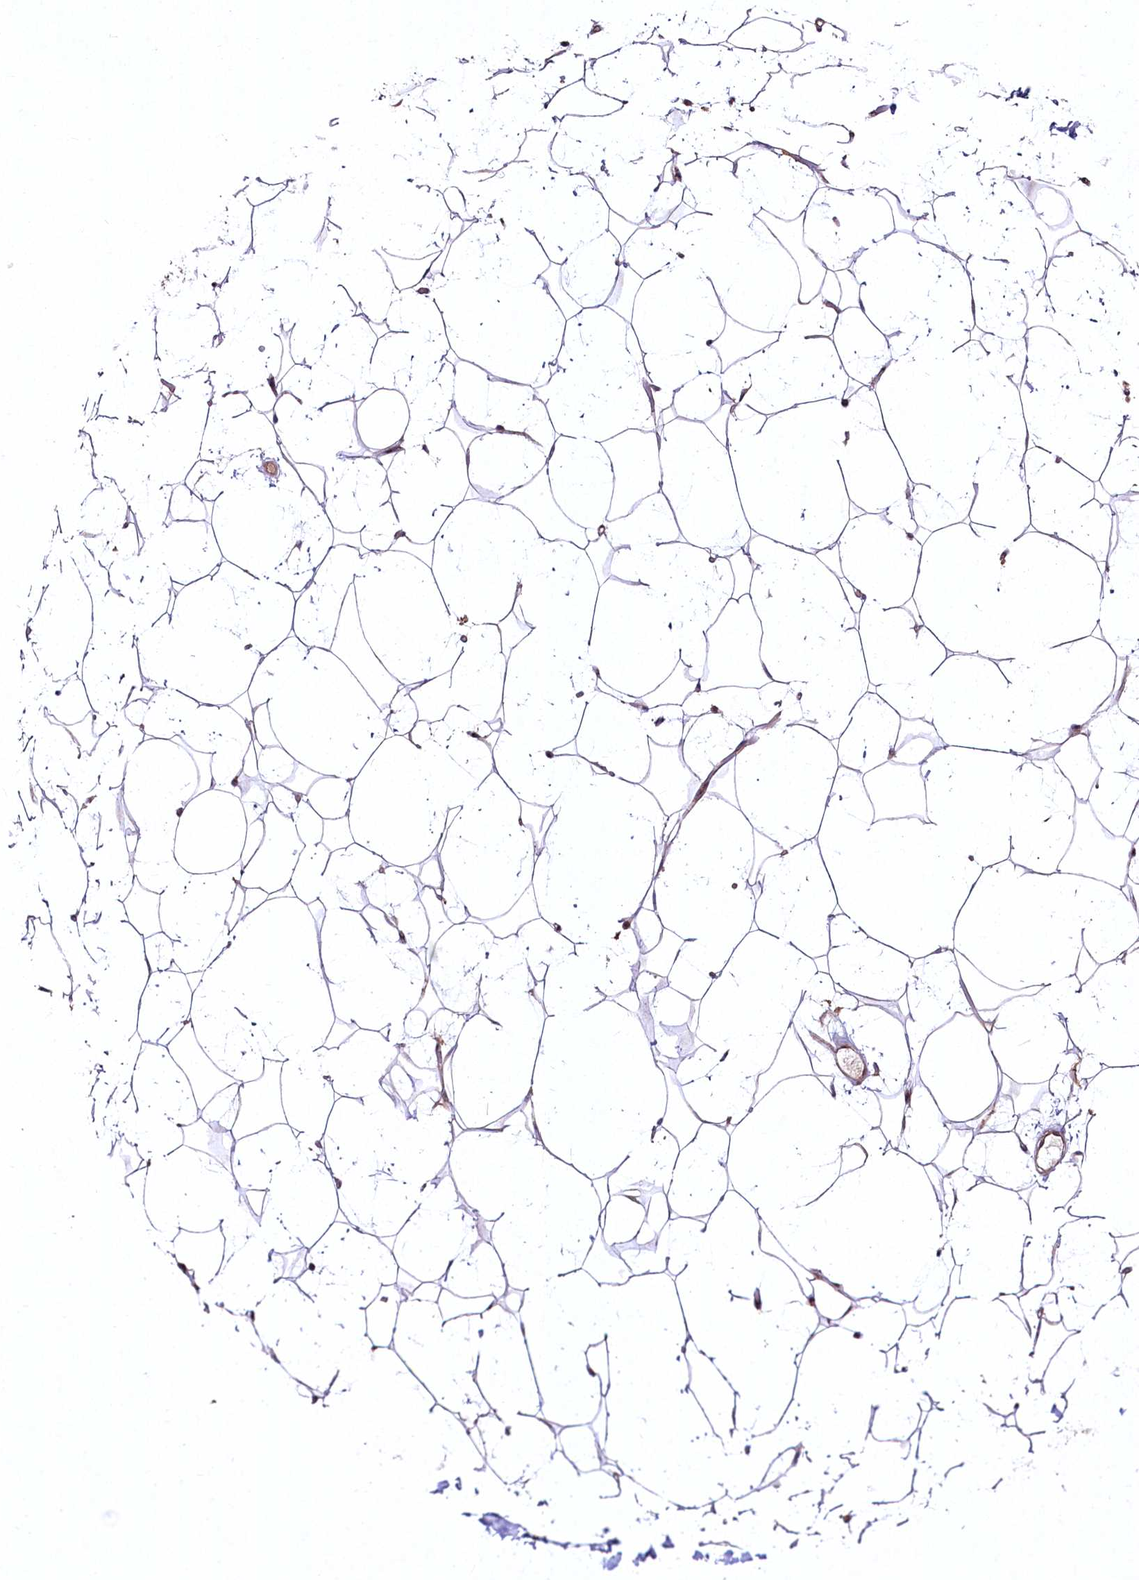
{"staining": {"intensity": "weak", "quantity": ">75%", "location": "cytoplasmic/membranous,nuclear"}, "tissue": "adipose tissue", "cell_type": "Adipocytes", "image_type": "normal", "snomed": [{"axis": "morphology", "description": "Normal tissue, NOS"}, {"axis": "topography", "description": "Breast"}], "caption": "Immunohistochemistry (IHC) of benign human adipose tissue exhibits low levels of weak cytoplasmic/membranous,nuclear expression in approximately >75% of adipocytes.", "gene": "SH3TC1", "patient": {"sex": "female", "age": 26}}